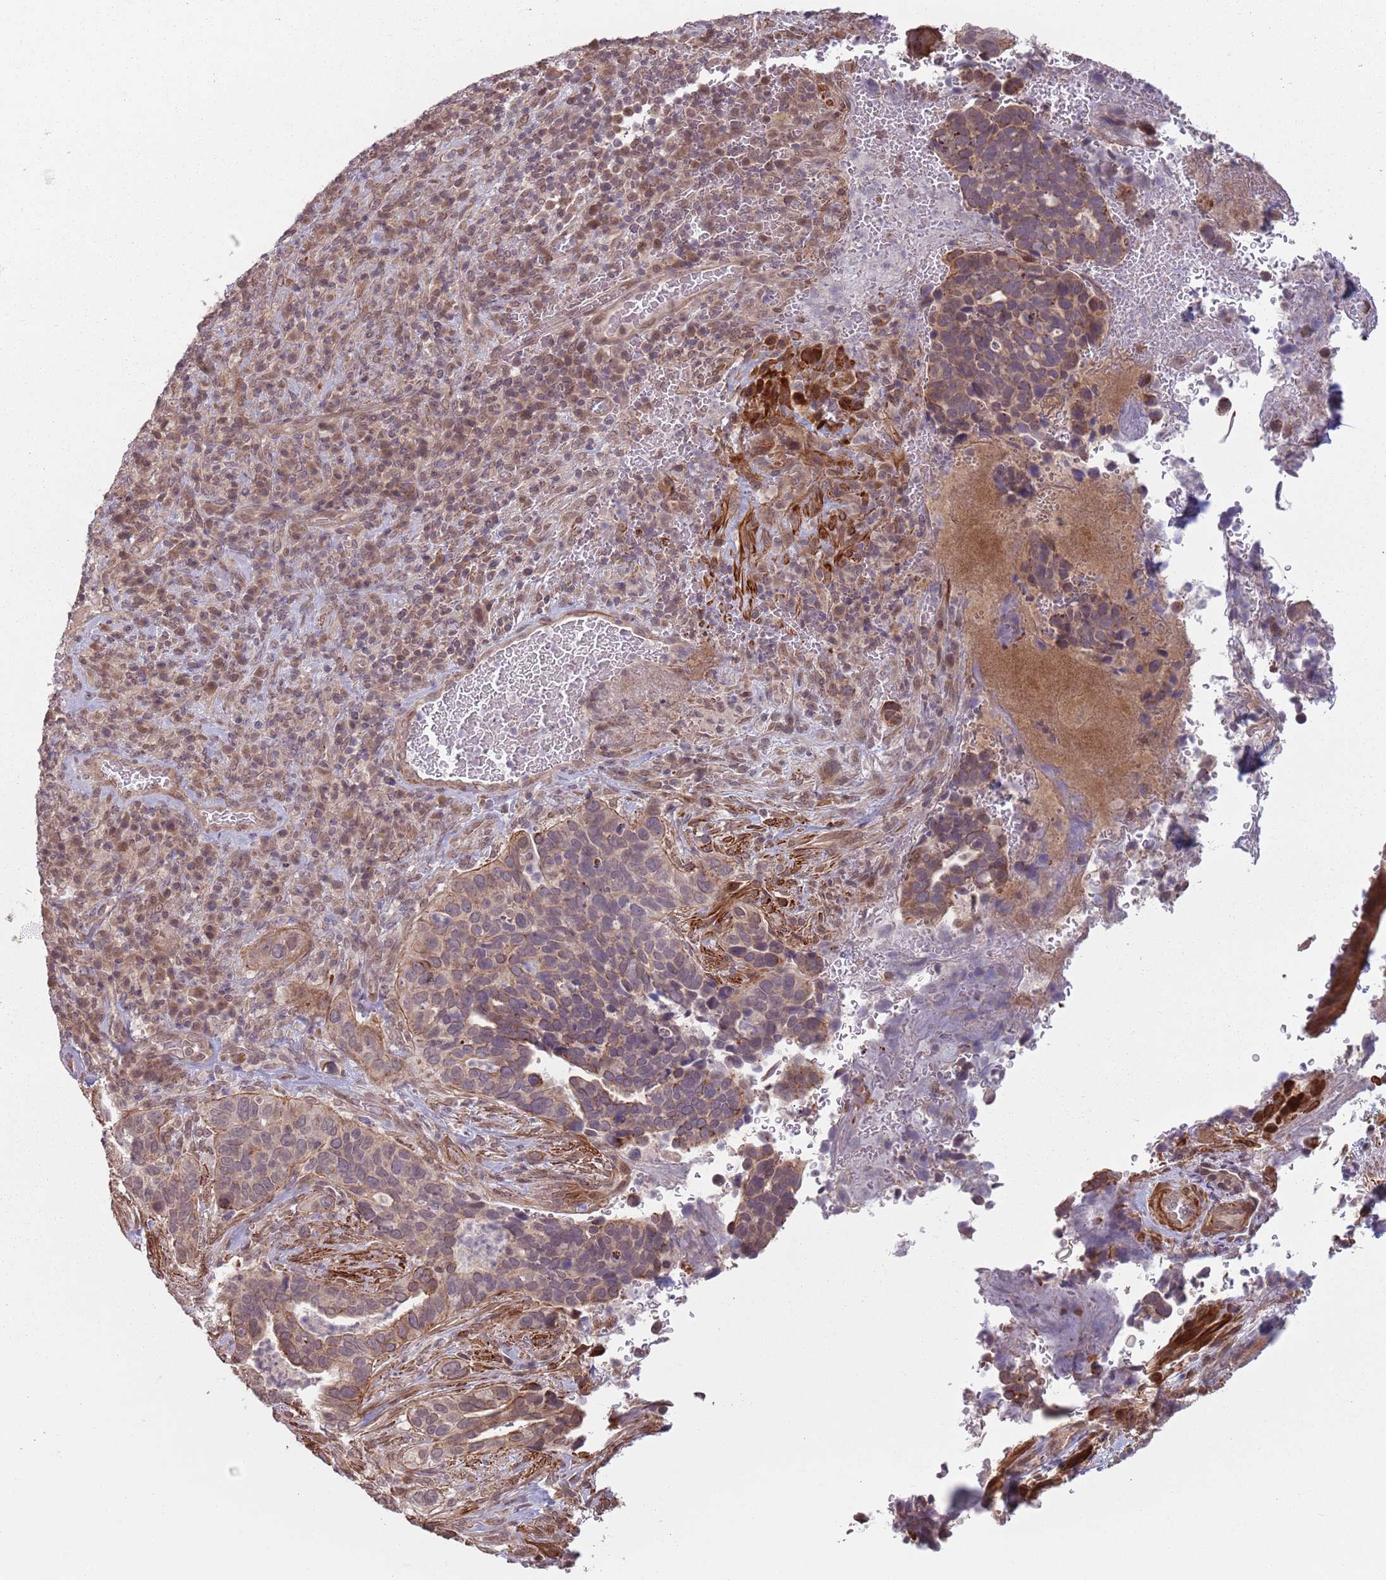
{"staining": {"intensity": "weak", "quantity": "<25%", "location": "cytoplasmic/membranous"}, "tissue": "cervical cancer", "cell_type": "Tumor cells", "image_type": "cancer", "snomed": [{"axis": "morphology", "description": "Squamous cell carcinoma, NOS"}, {"axis": "topography", "description": "Cervix"}], "caption": "Cervical squamous cell carcinoma stained for a protein using immunohistochemistry reveals no positivity tumor cells.", "gene": "CCDC154", "patient": {"sex": "female", "age": 38}}